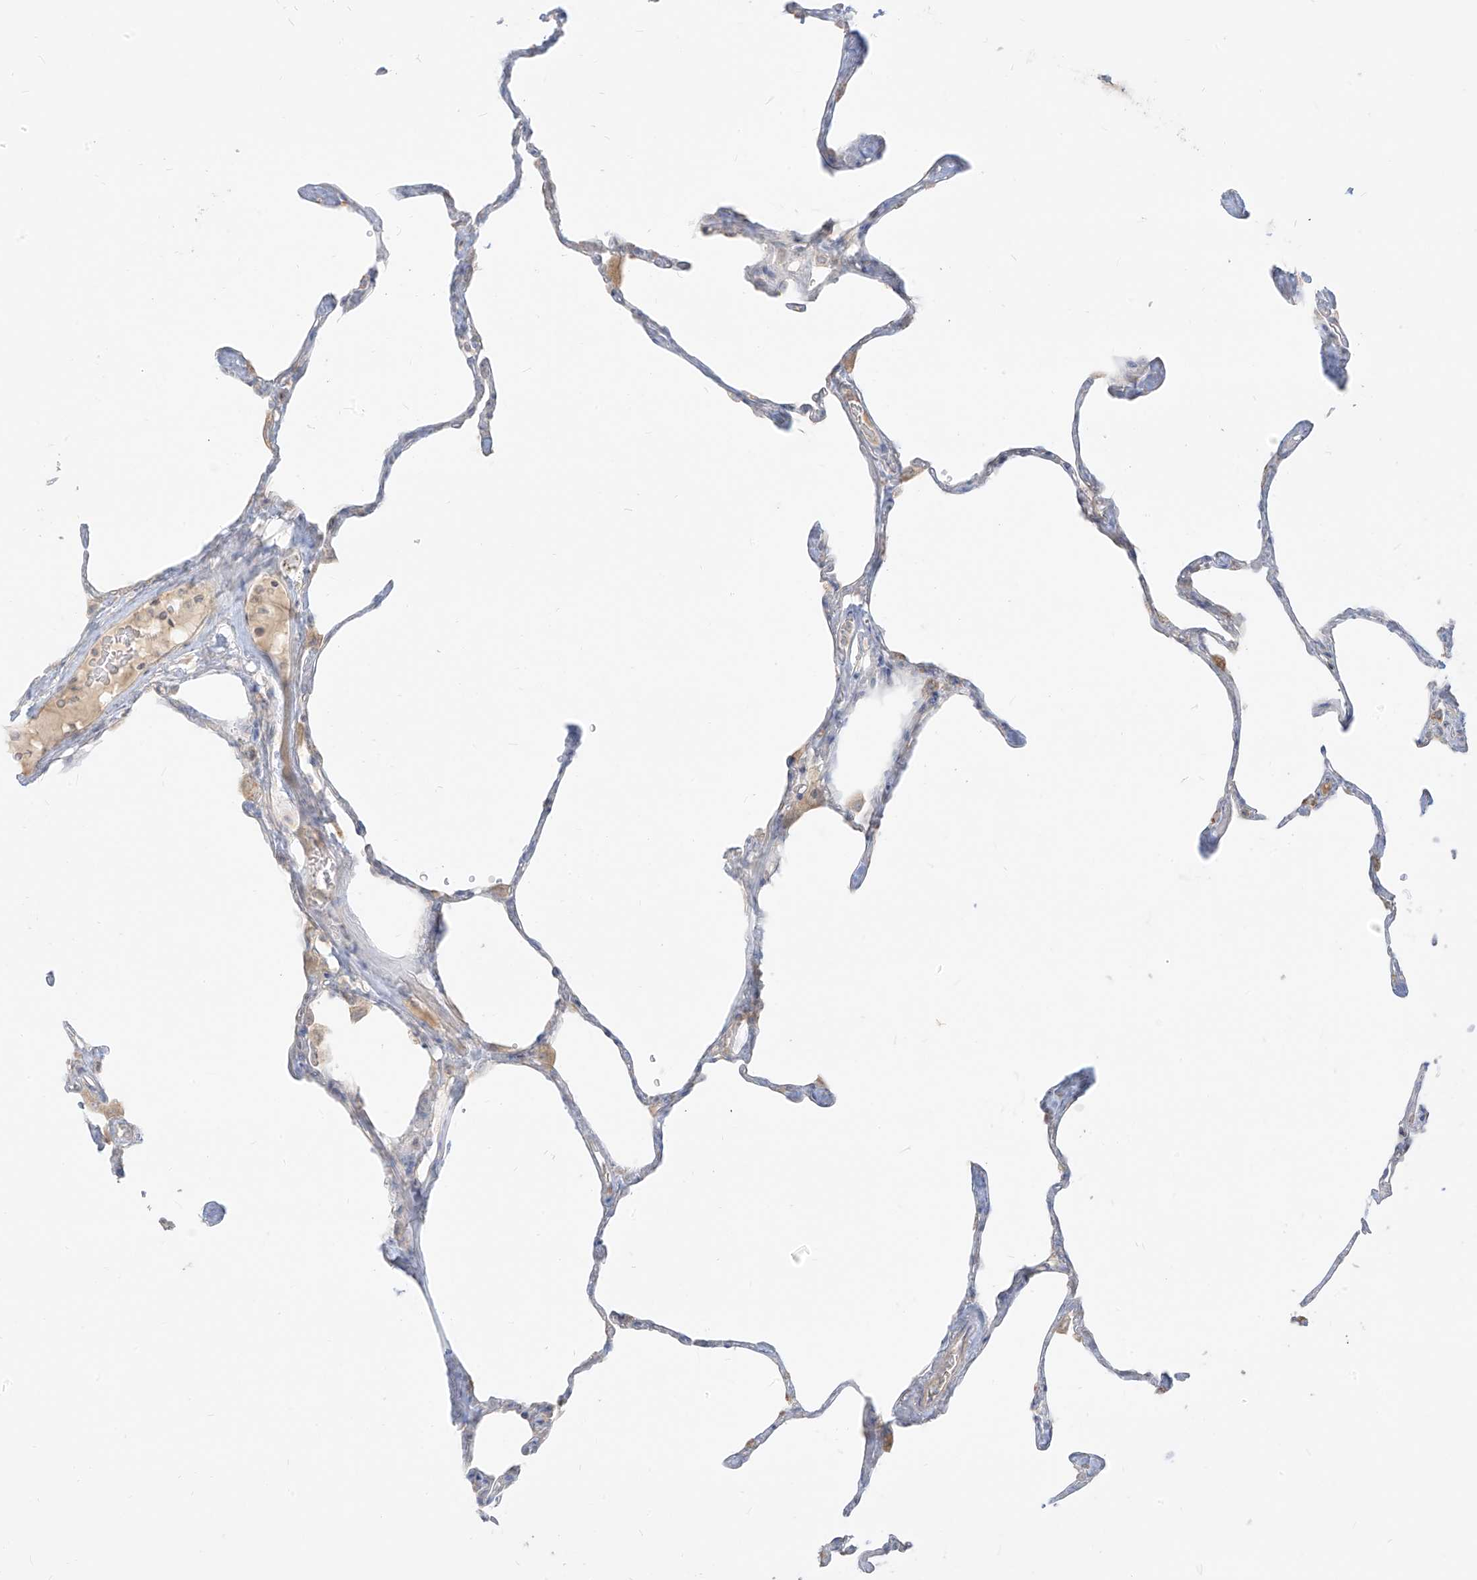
{"staining": {"intensity": "weak", "quantity": "<25%", "location": "cytoplasmic/membranous"}, "tissue": "lung", "cell_type": "Alveolar cells", "image_type": "normal", "snomed": [{"axis": "morphology", "description": "Normal tissue, NOS"}, {"axis": "topography", "description": "Lung"}], "caption": "A photomicrograph of human lung is negative for staining in alveolar cells. (Immunohistochemistry, brightfield microscopy, high magnification).", "gene": "ZIM3", "patient": {"sex": "male", "age": 65}}